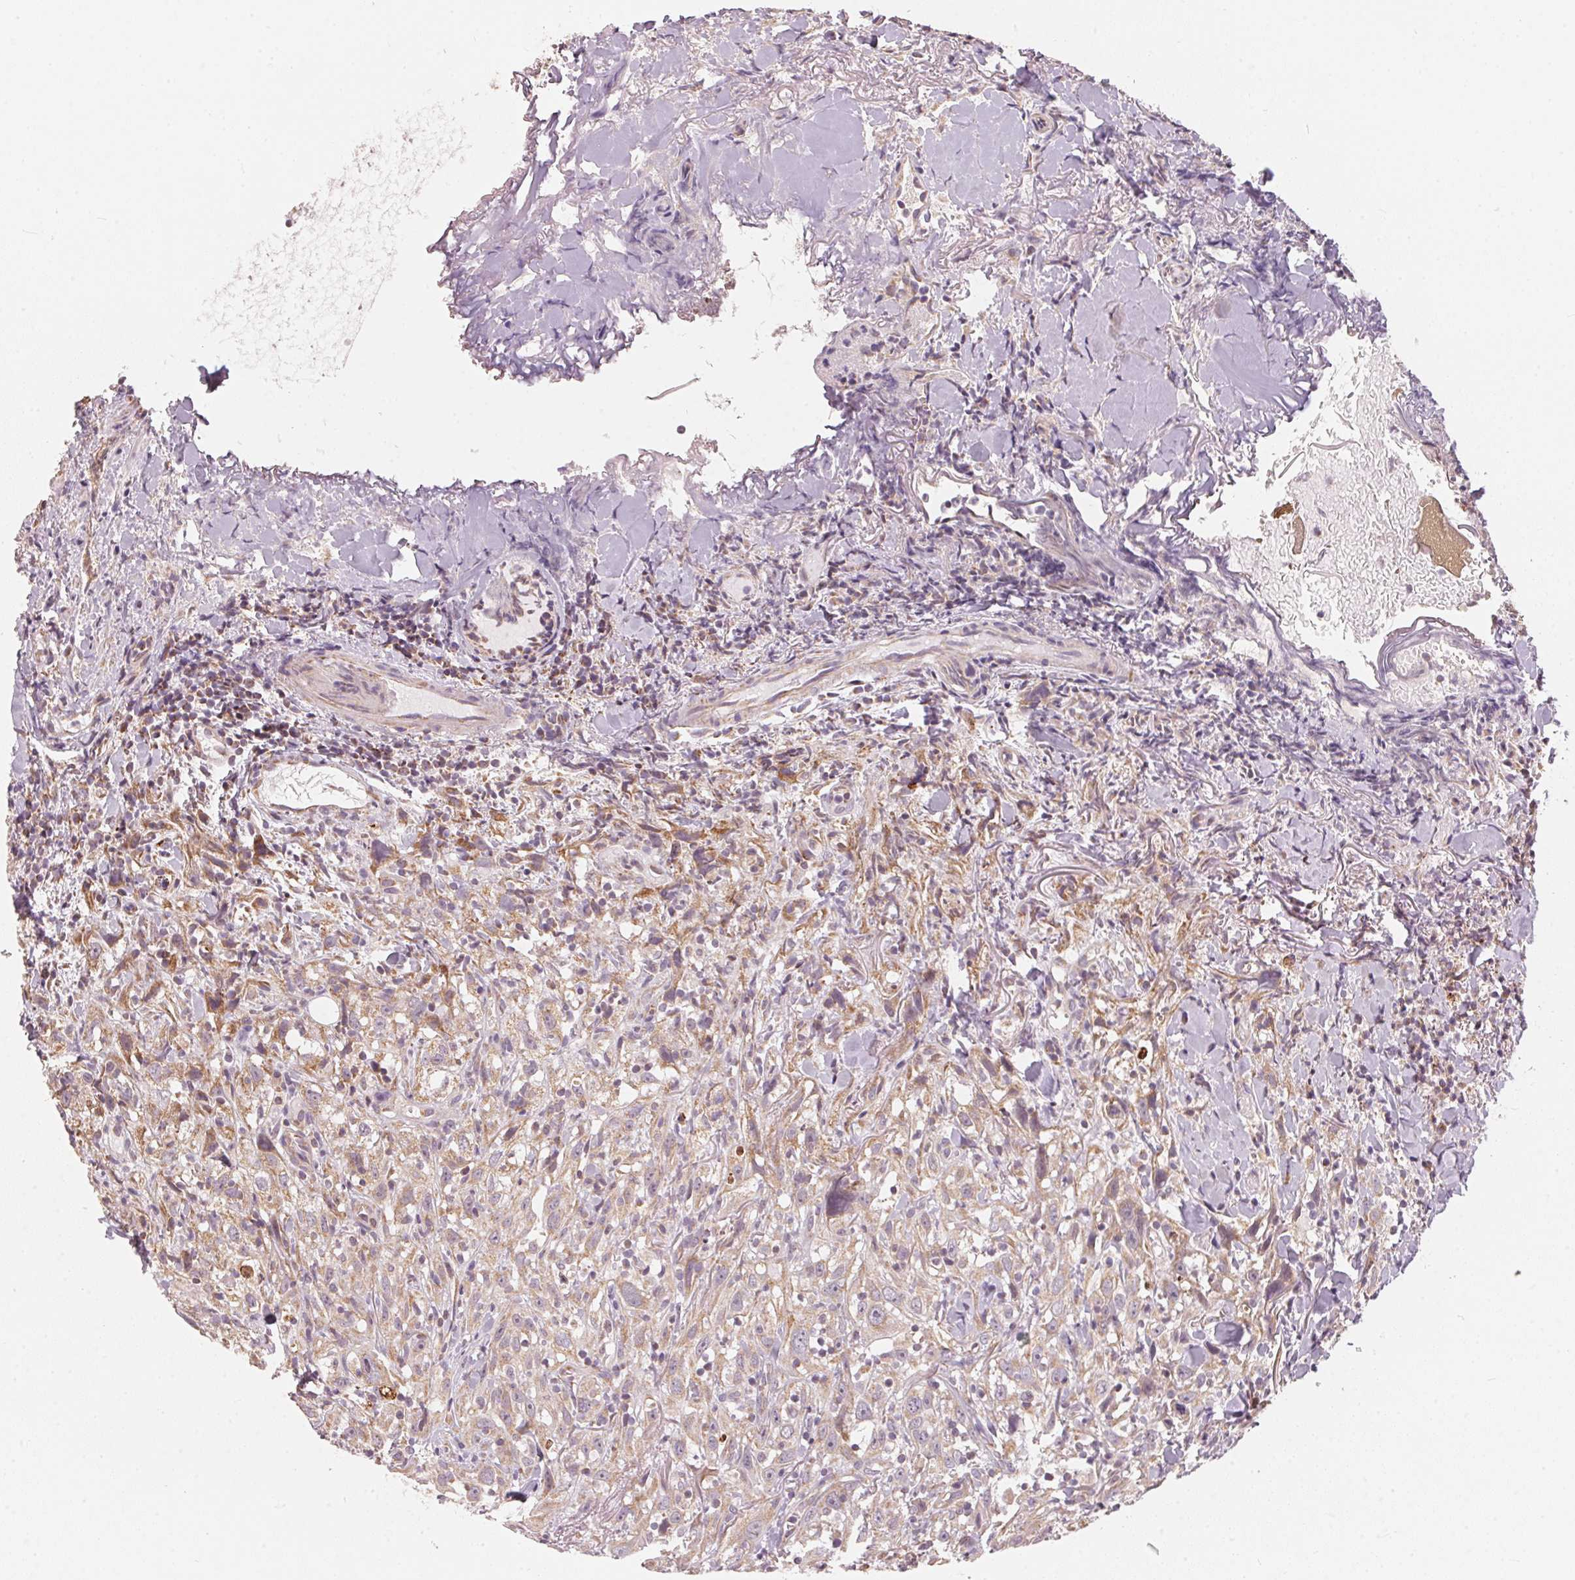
{"staining": {"intensity": "weak", "quantity": ">75%", "location": "cytoplasmic/membranous"}, "tissue": "head and neck cancer", "cell_type": "Tumor cells", "image_type": "cancer", "snomed": [{"axis": "morphology", "description": "Squamous cell carcinoma, NOS"}, {"axis": "topography", "description": "Head-Neck"}], "caption": "A low amount of weak cytoplasmic/membranous expression is identified in approximately >75% of tumor cells in head and neck squamous cell carcinoma tissue.", "gene": "MATCAP1", "patient": {"sex": "female", "age": 95}}